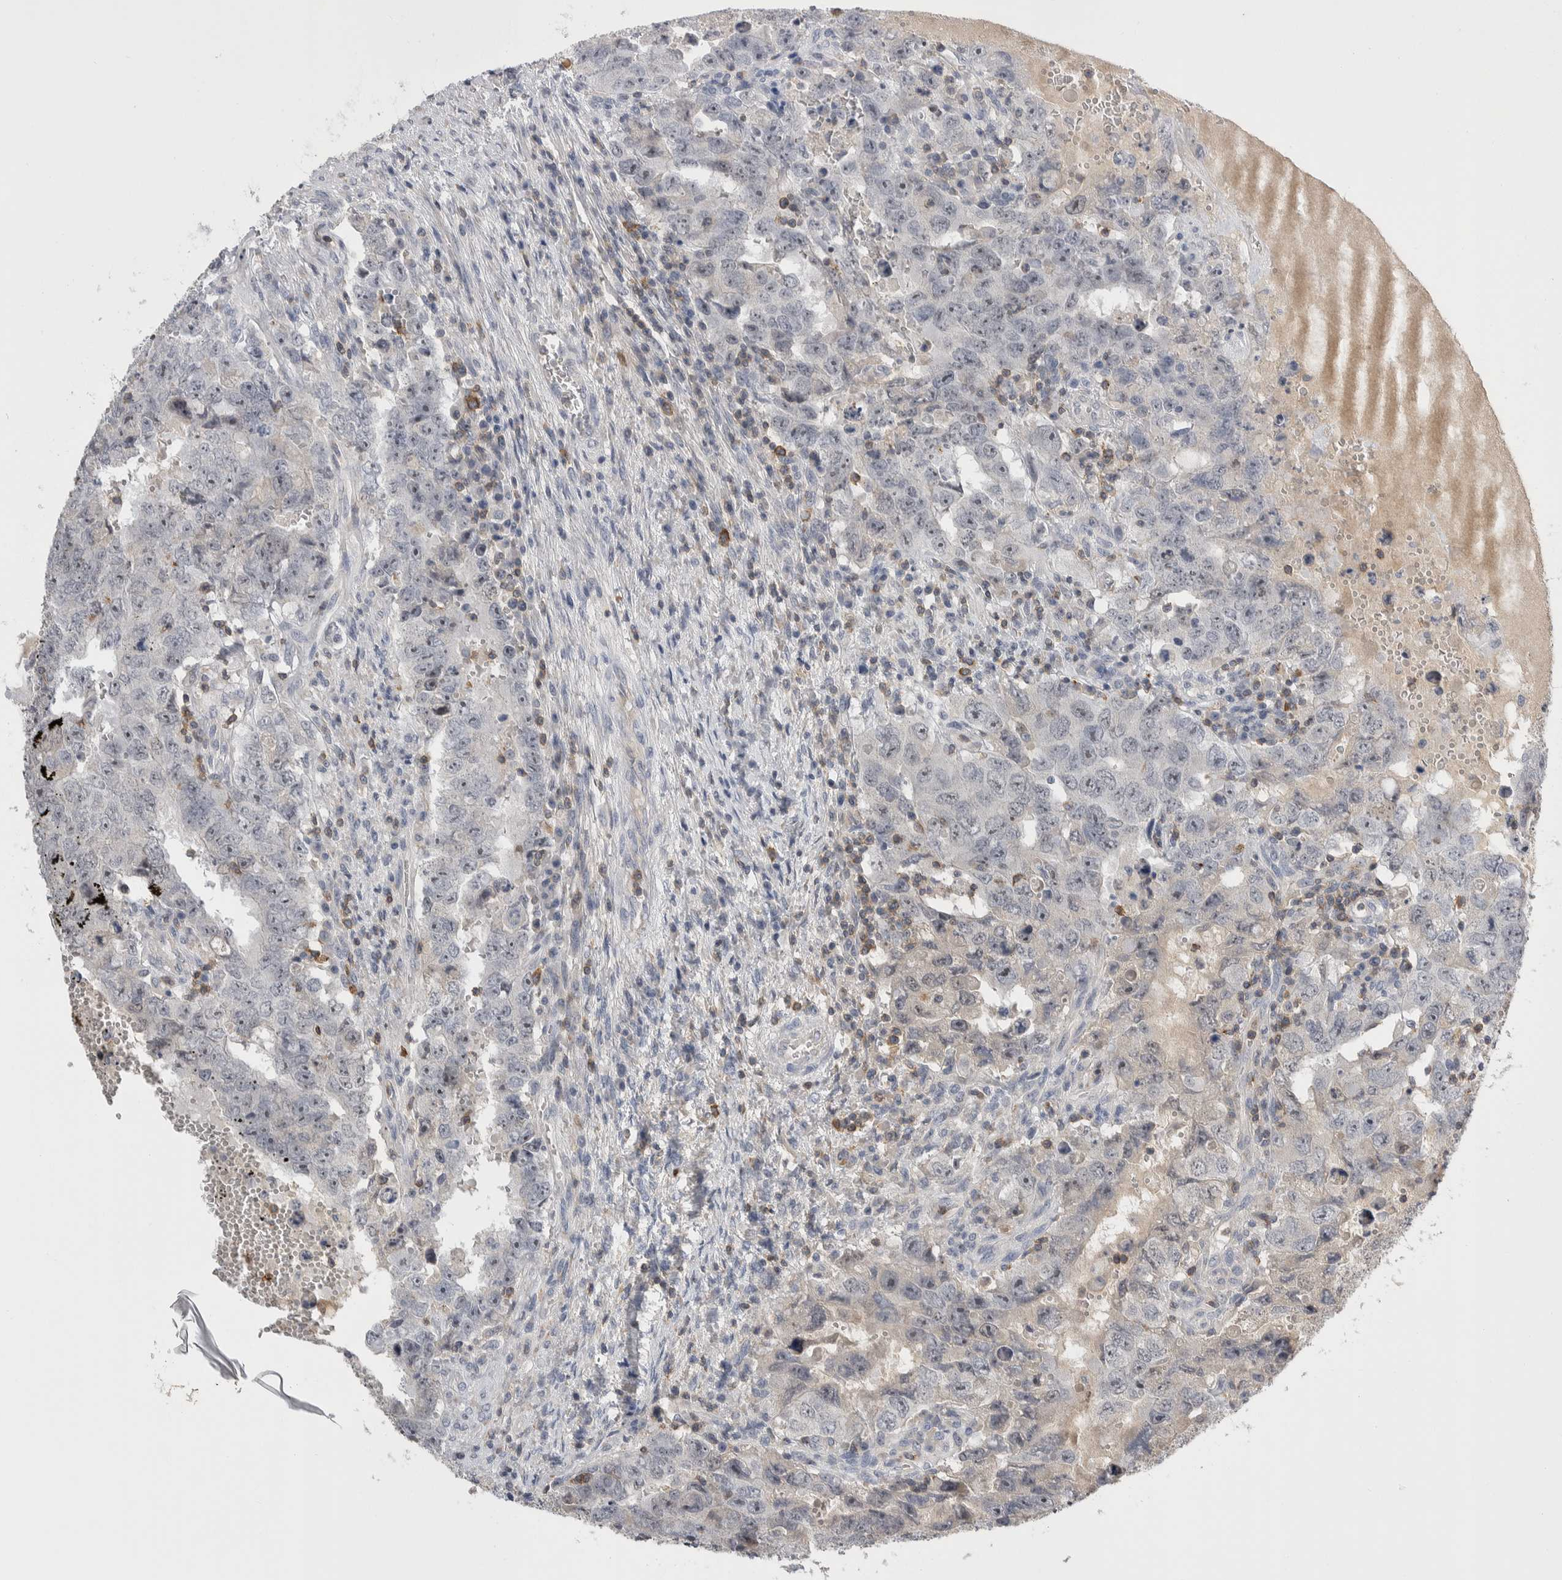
{"staining": {"intensity": "negative", "quantity": "none", "location": "none"}, "tissue": "testis cancer", "cell_type": "Tumor cells", "image_type": "cancer", "snomed": [{"axis": "morphology", "description": "Carcinoma, Embryonal, NOS"}, {"axis": "topography", "description": "Testis"}], "caption": "Tumor cells show no significant protein positivity in testis cancer (embryonal carcinoma). Brightfield microscopy of IHC stained with DAB (brown) and hematoxylin (blue), captured at high magnification.", "gene": "CEP295NL", "patient": {"sex": "male", "age": 26}}